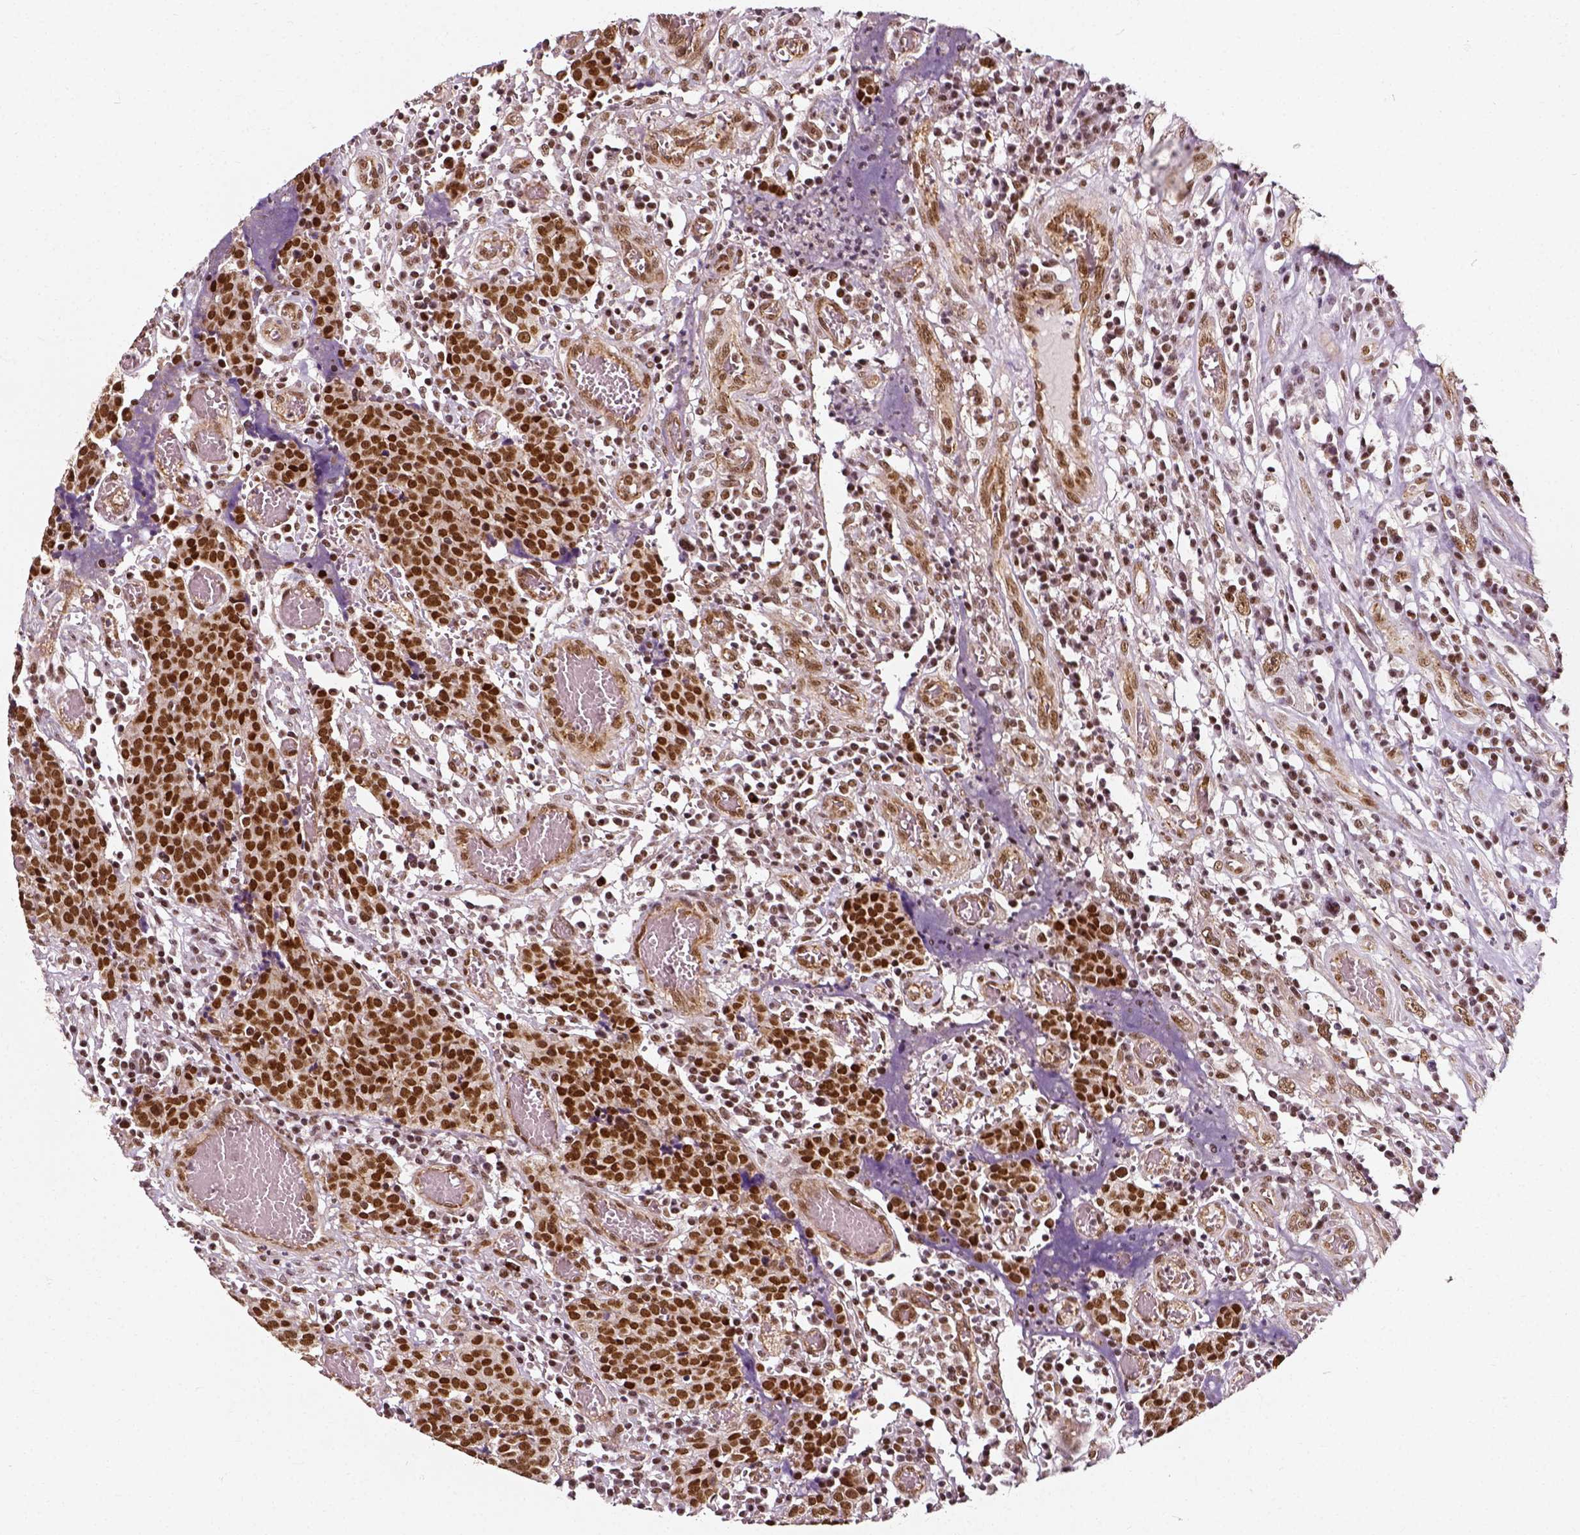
{"staining": {"intensity": "moderate", "quantity": ">75%", "location": "nuclear"}, "tissue": "prostate cancer", "cell_type": "Tumor cells", "image_type": "cancer", "snomed": [{"axis": "morphology", "description": "Adenocarcinoma, High grade"}, {"axis": "topography", "description": "Prostate and seminal vesicle, NOS"}], "caption": "Adenocarcinoma (high-grade) (prostate) was stained to show a protein in brown. There is medium levels of moderate nuclear staining in approximately >75% of tumor cells.", "gene": "NACC1", "patient": {"sex": "male", "age": 60}}